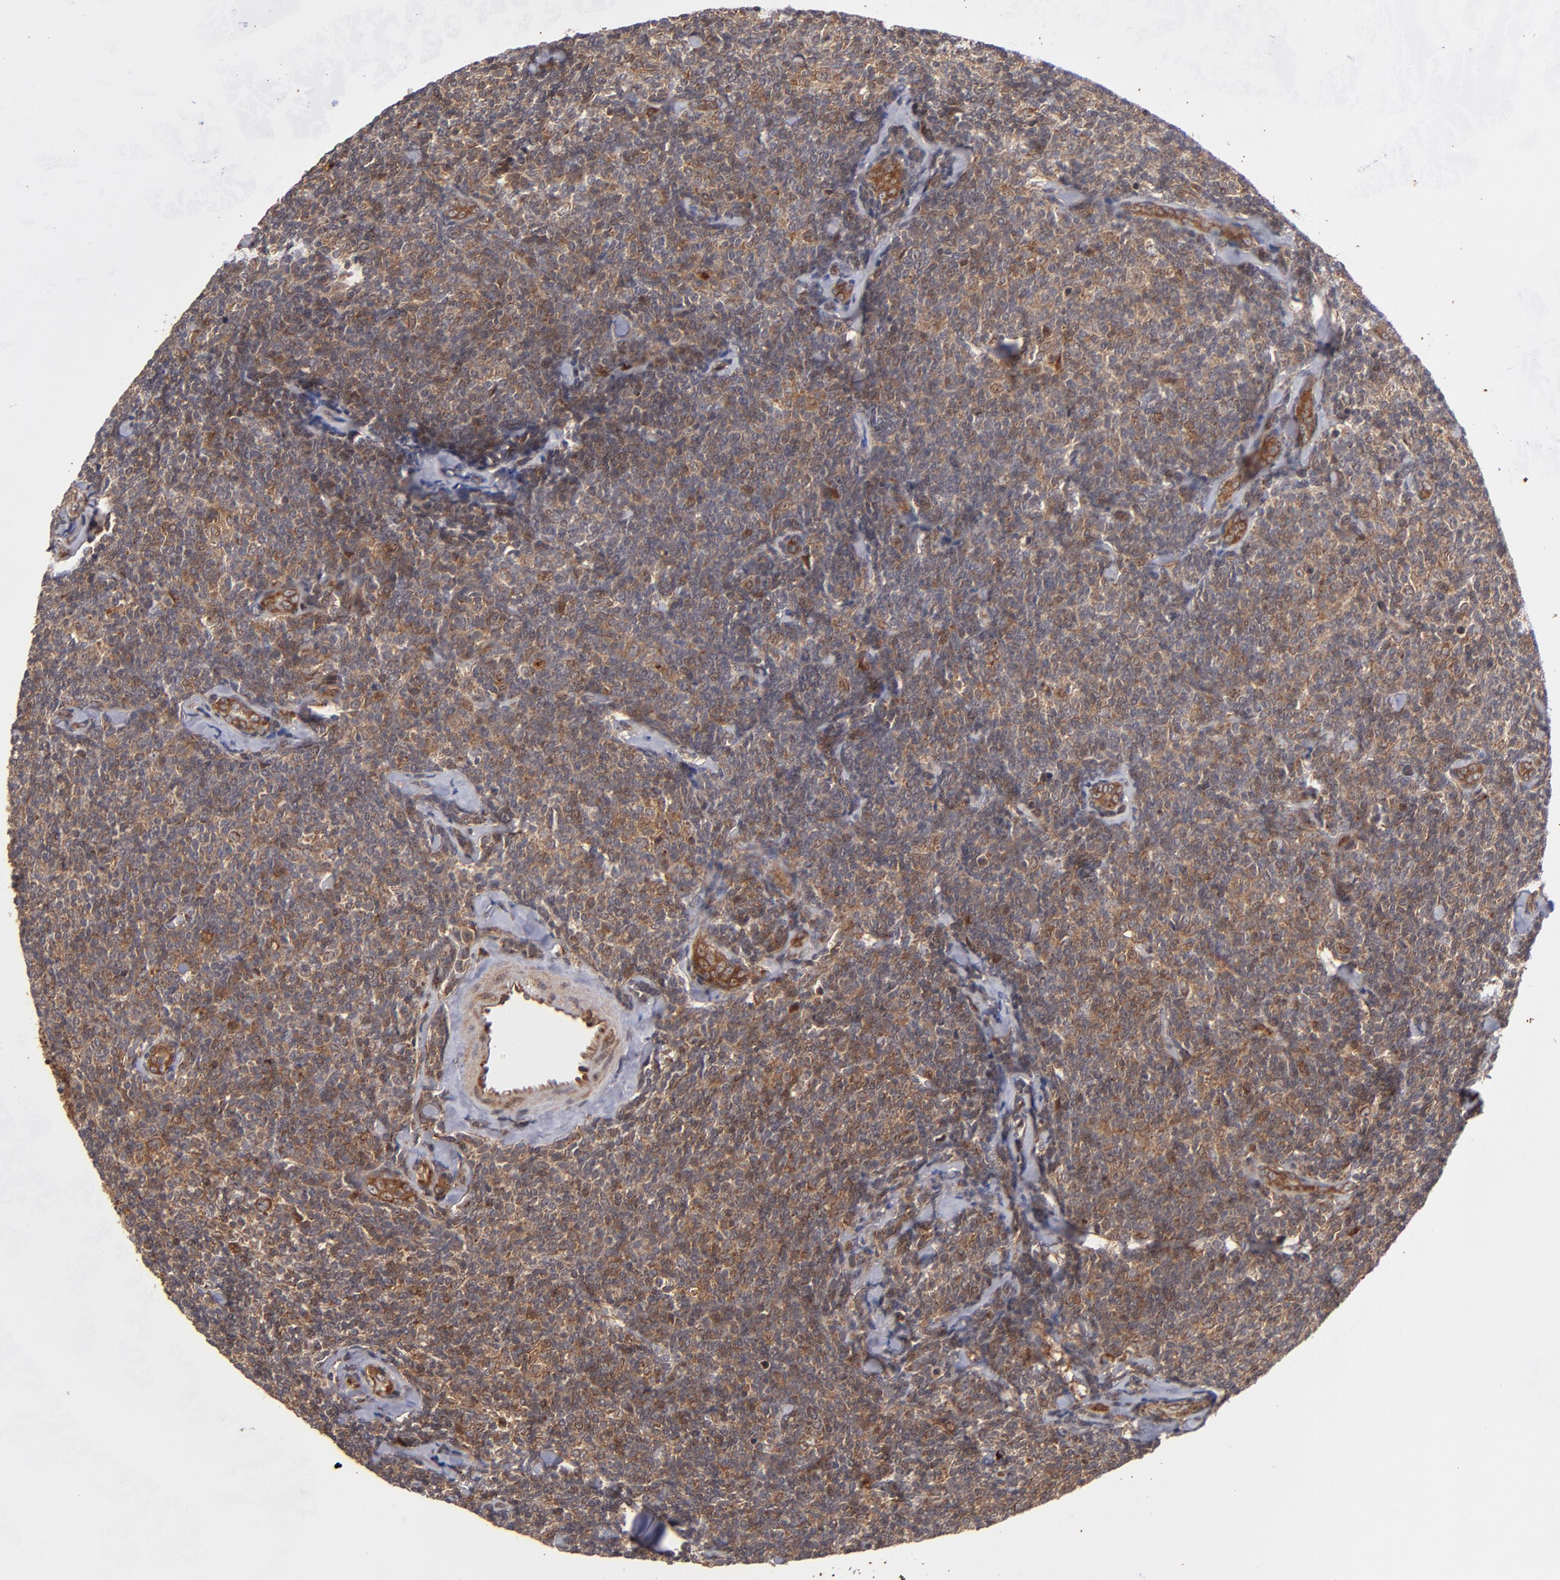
{"staining": {"intensity": "moderate", "quantity": "25%-75%", "location": "cytoplasmic/membranous"}, "tissue": "lymphoma", "cell_type": "Tumor cells", "image_type": "cancer", "snomed": [{"axis": "morphology", "description": "Malignant lymphoma, non-Hodgkin's type, Low grade"}, {"axis": "topography", "description": "Lymph node"}], "caption": "About 25%-75% of tumor cells in lymphoma exhibit moderate cytoplasmic/membranous protein expression as visualized by brown immunohistochemical staining.", "gene": "BDKRB1", "patient": {"sex": "female", "age": 56}}